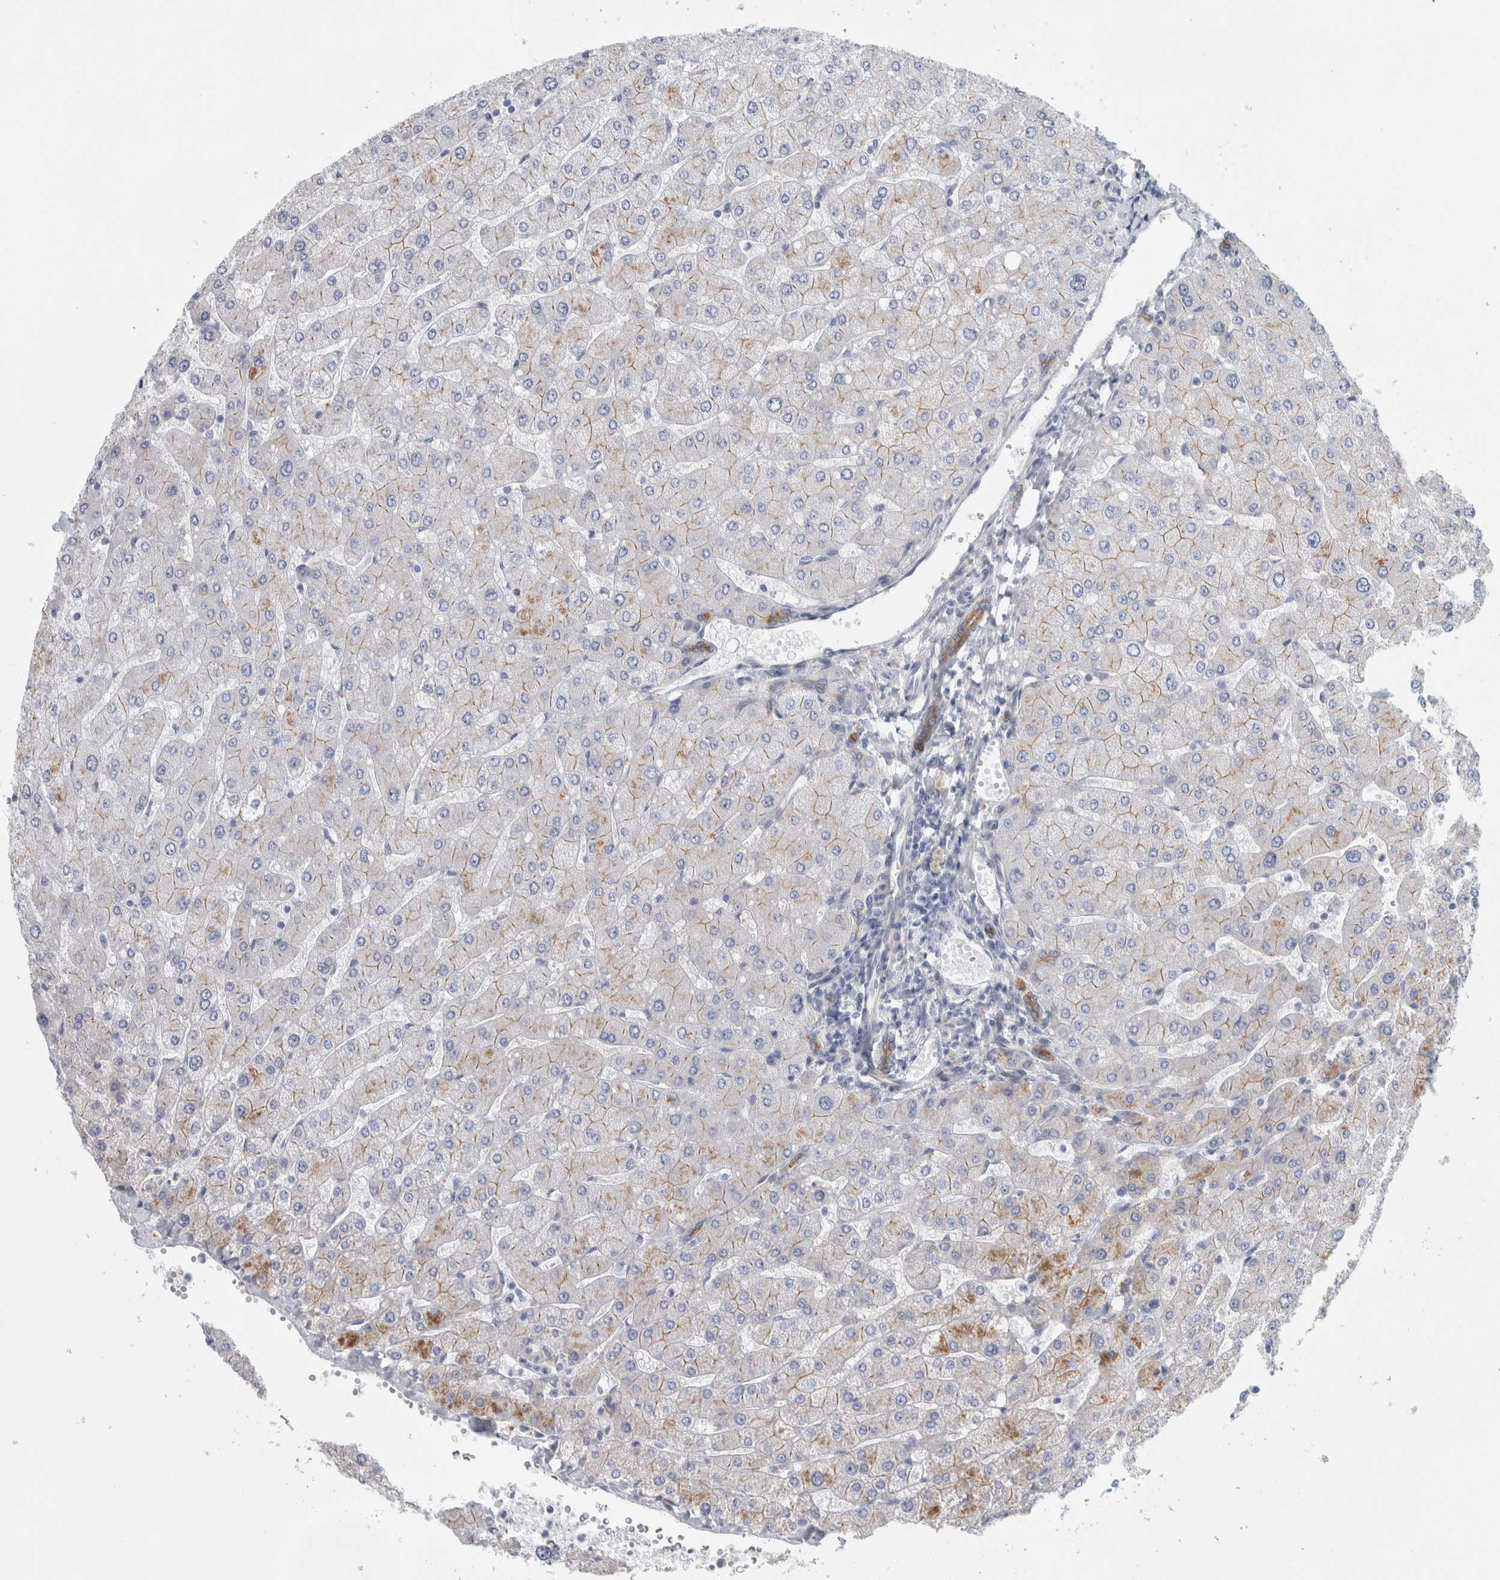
{"staining": {"intensity": "moderate", "quantity": ">75%", "location": "cytoplasmic/membranous"}, "tissue": "liver", "cell_type": "Cholangiocytes", "image_type": "normal", "snomed": [{"axis": "morphology", "description": "Normal tissue, NOS"}, {"axis": "topography", "description": "Liver"}], "caption": "This photomicrograph shows immunohistochemistry (IHC) staining of unremarkable human liver, with medium moderate cytoplasmic/membranous expression in about >75% of cholangiocytes.", "gene": "B3GNT3", "patient": {"sex": "male", "age": 55}}